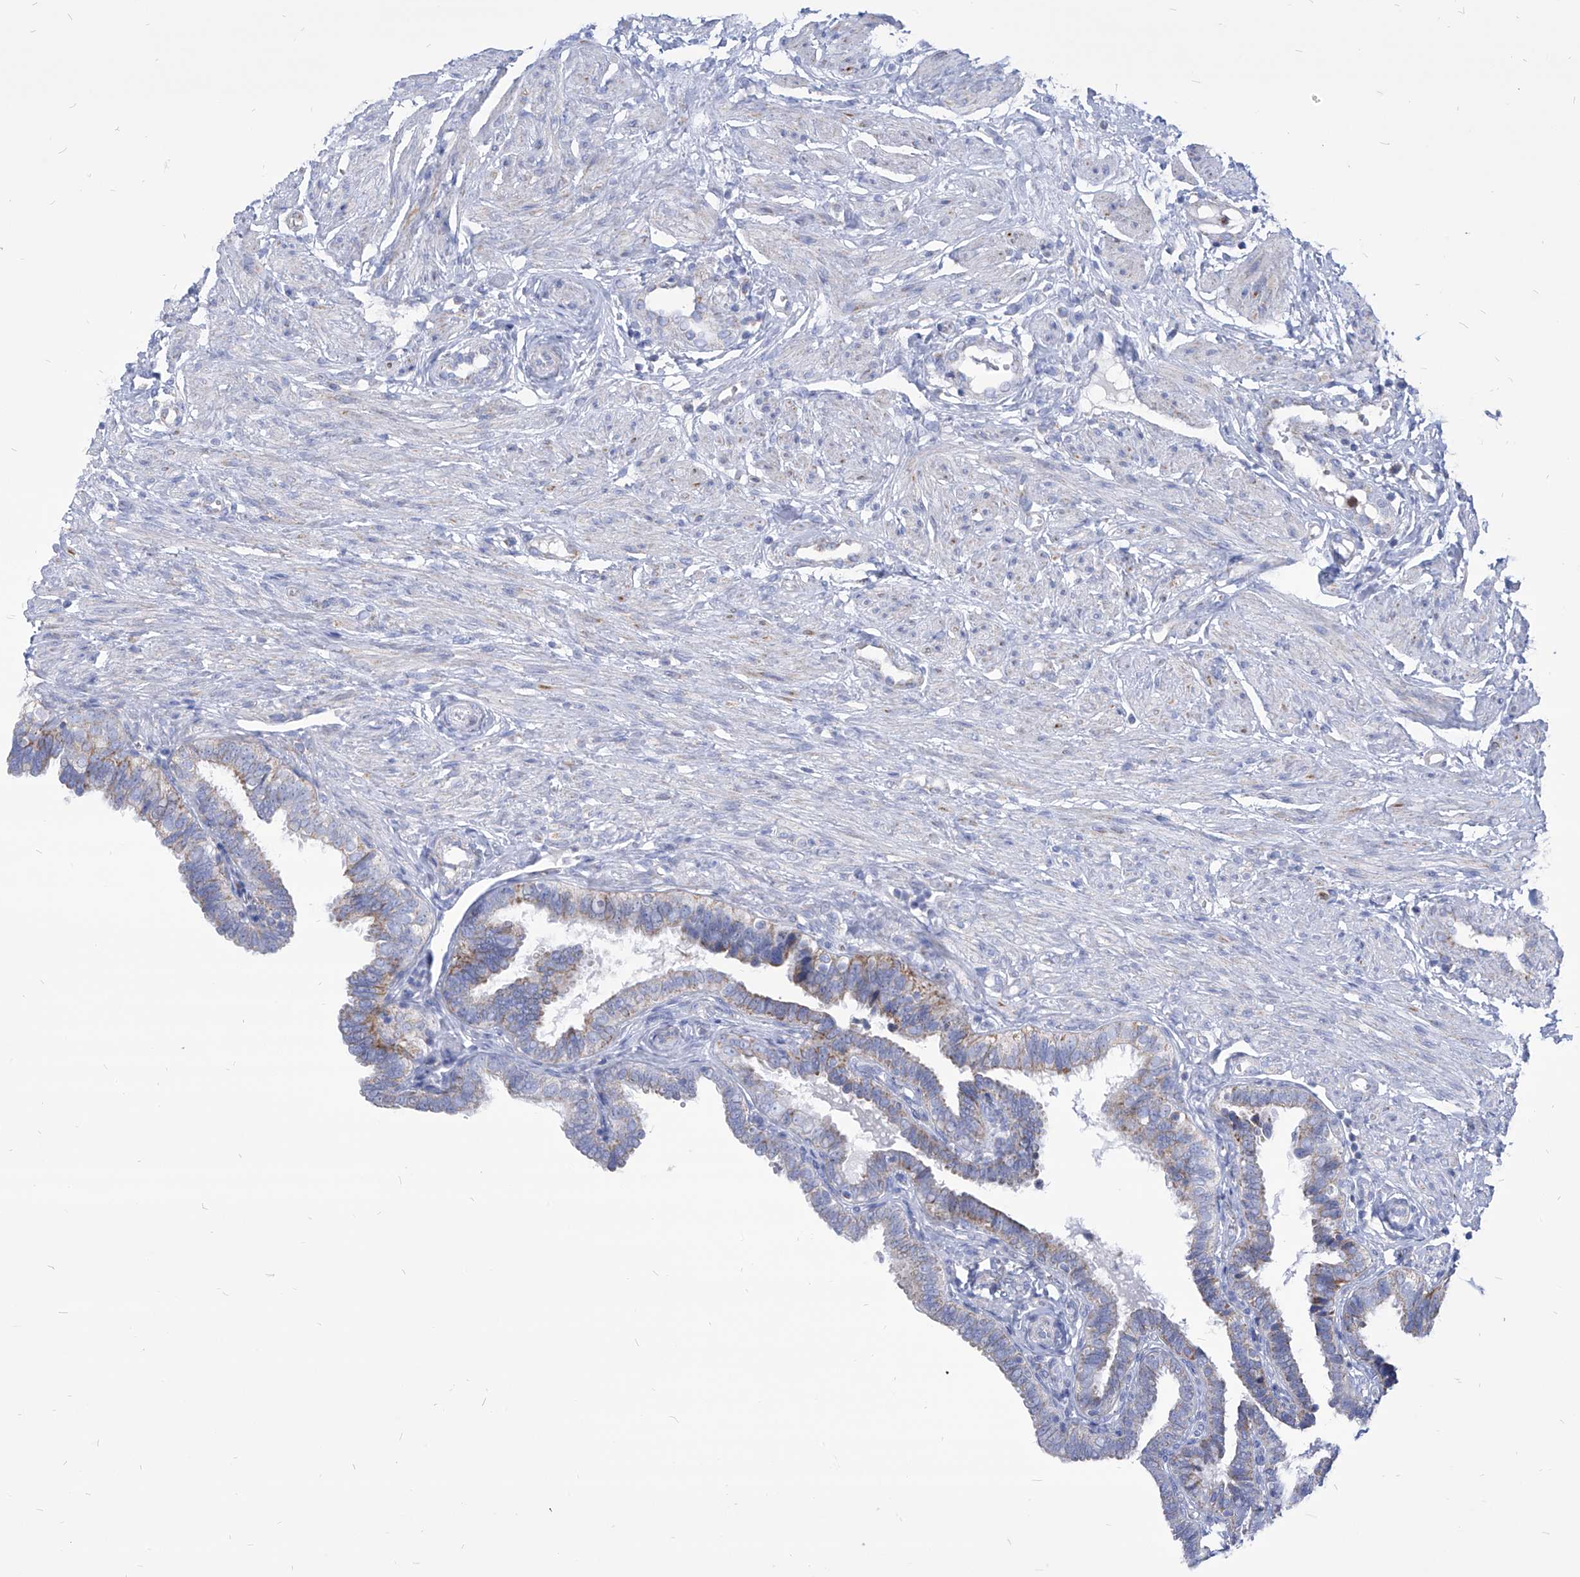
{"staining": {"intensity": "weak", "quantity": "25%-75%", "location": "cytoplasmic/membranous"}, "tissue": "fallopian tube", "cell_type": "Glandular cells", "image_type": "normal", "snomed": [{"axis": "morphology", "description": "Normal tissue, NOS"}, {"axis": "topography", "description": "Fallopian tube"}], "caption": "Immunohistochemical staining of benign fallopian tube demonstrates low levels of weak cytoplasmic/membranous expression in about 25%-75% of glandular cells.", "gene": "COQ3", "patient": {"sex": "female", "age": 39}}